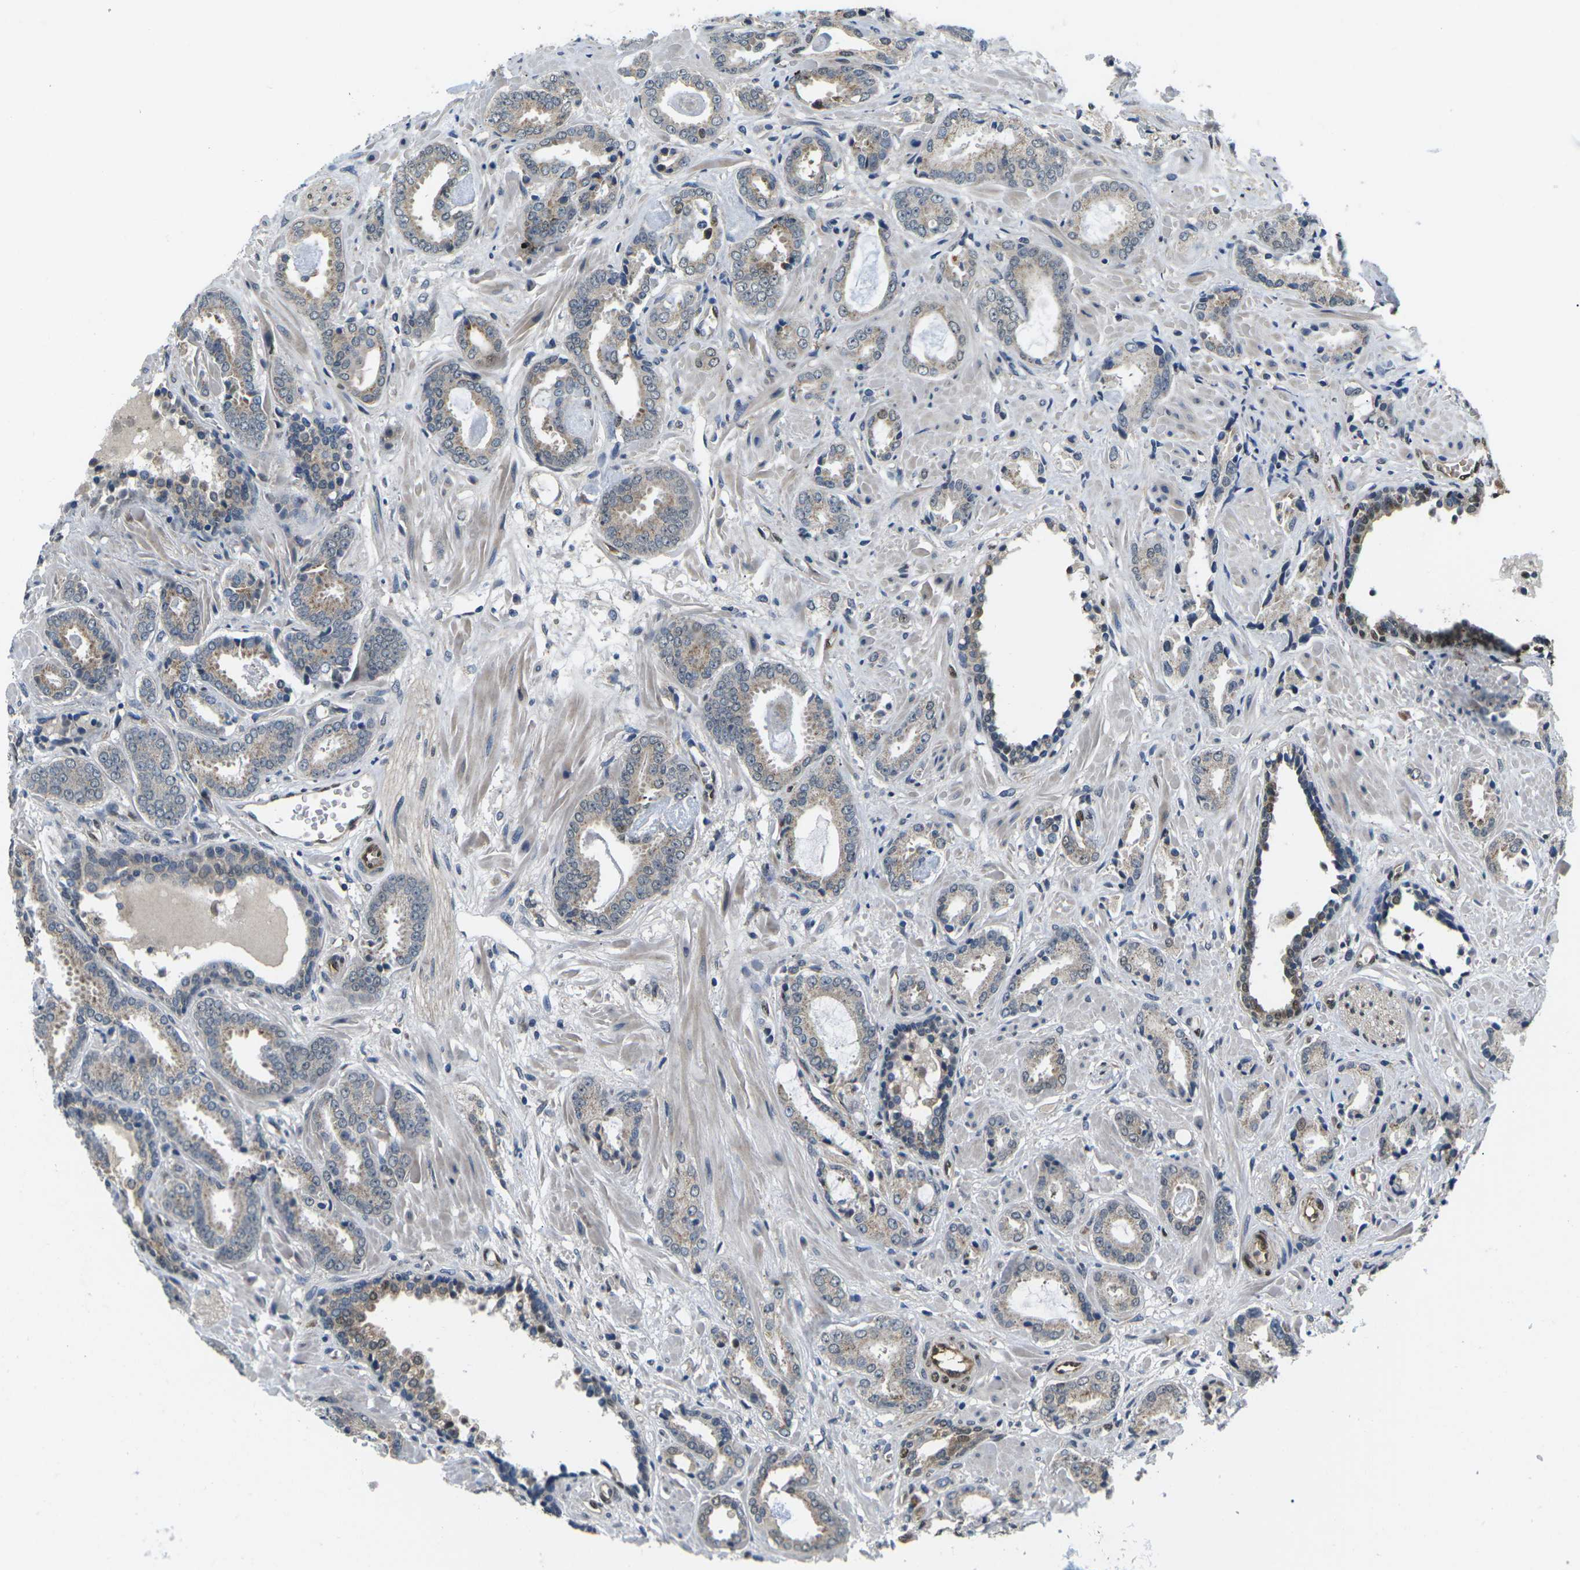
{"staining": {"intensity": "moderate", "quantity": "25%-75%", "location": "cytoplasmic/membranous"}, "tissue": "prostate cancer", "cell_type": "Tumor cells", "image_type": "cancer", "snomed": [{"axis": "morphology", "description": "Adenocarcinoma, Low grade"}, {"axis": "topography", "description": "Prostate"}], "caption": "The photomicrograph exhibits a brown stain indicating the presence of a protein in the cytoplasmic/membranous of tumor cells in prostate adenocarcinoma (low-grade).", "gene": "ERBB4", "patient": {"sex": "male", "age": 53}}